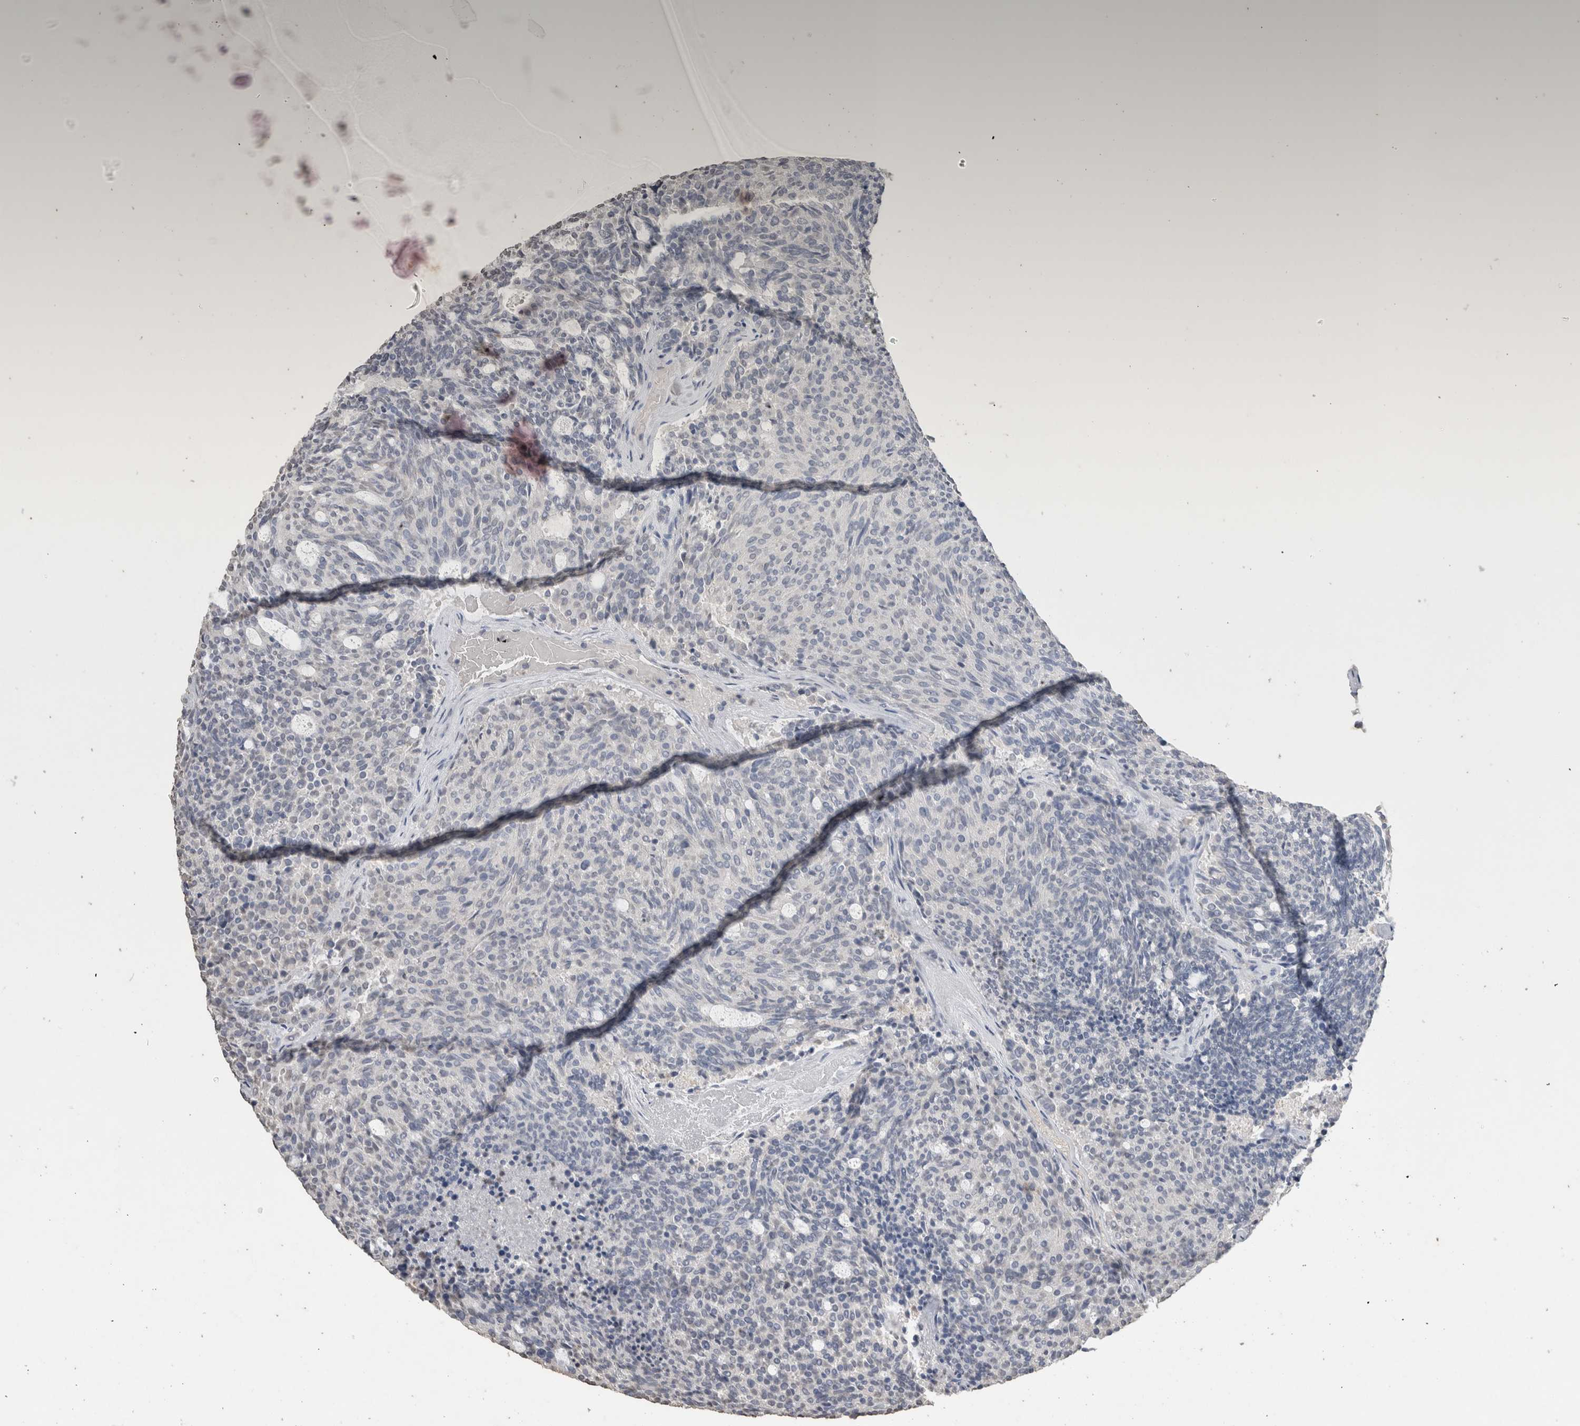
{"staining": {"intensity": "negative", "quantity": "none", "location": "none"}, "tissue": "carcinoid", "cell_type": "Tumor cells", "image_type": "cancer", "snomed": [{"axis": "morphology", "description": "Carcinoid, malignant, NOS"}, {"axis": "topography", "description": "Pancreas"}], "caption": "Image shows no protein positivity in tumor cells of carcinoid tissue.", "gene": "LGALS2", "patient": {"sex": "female", "age": 54}}